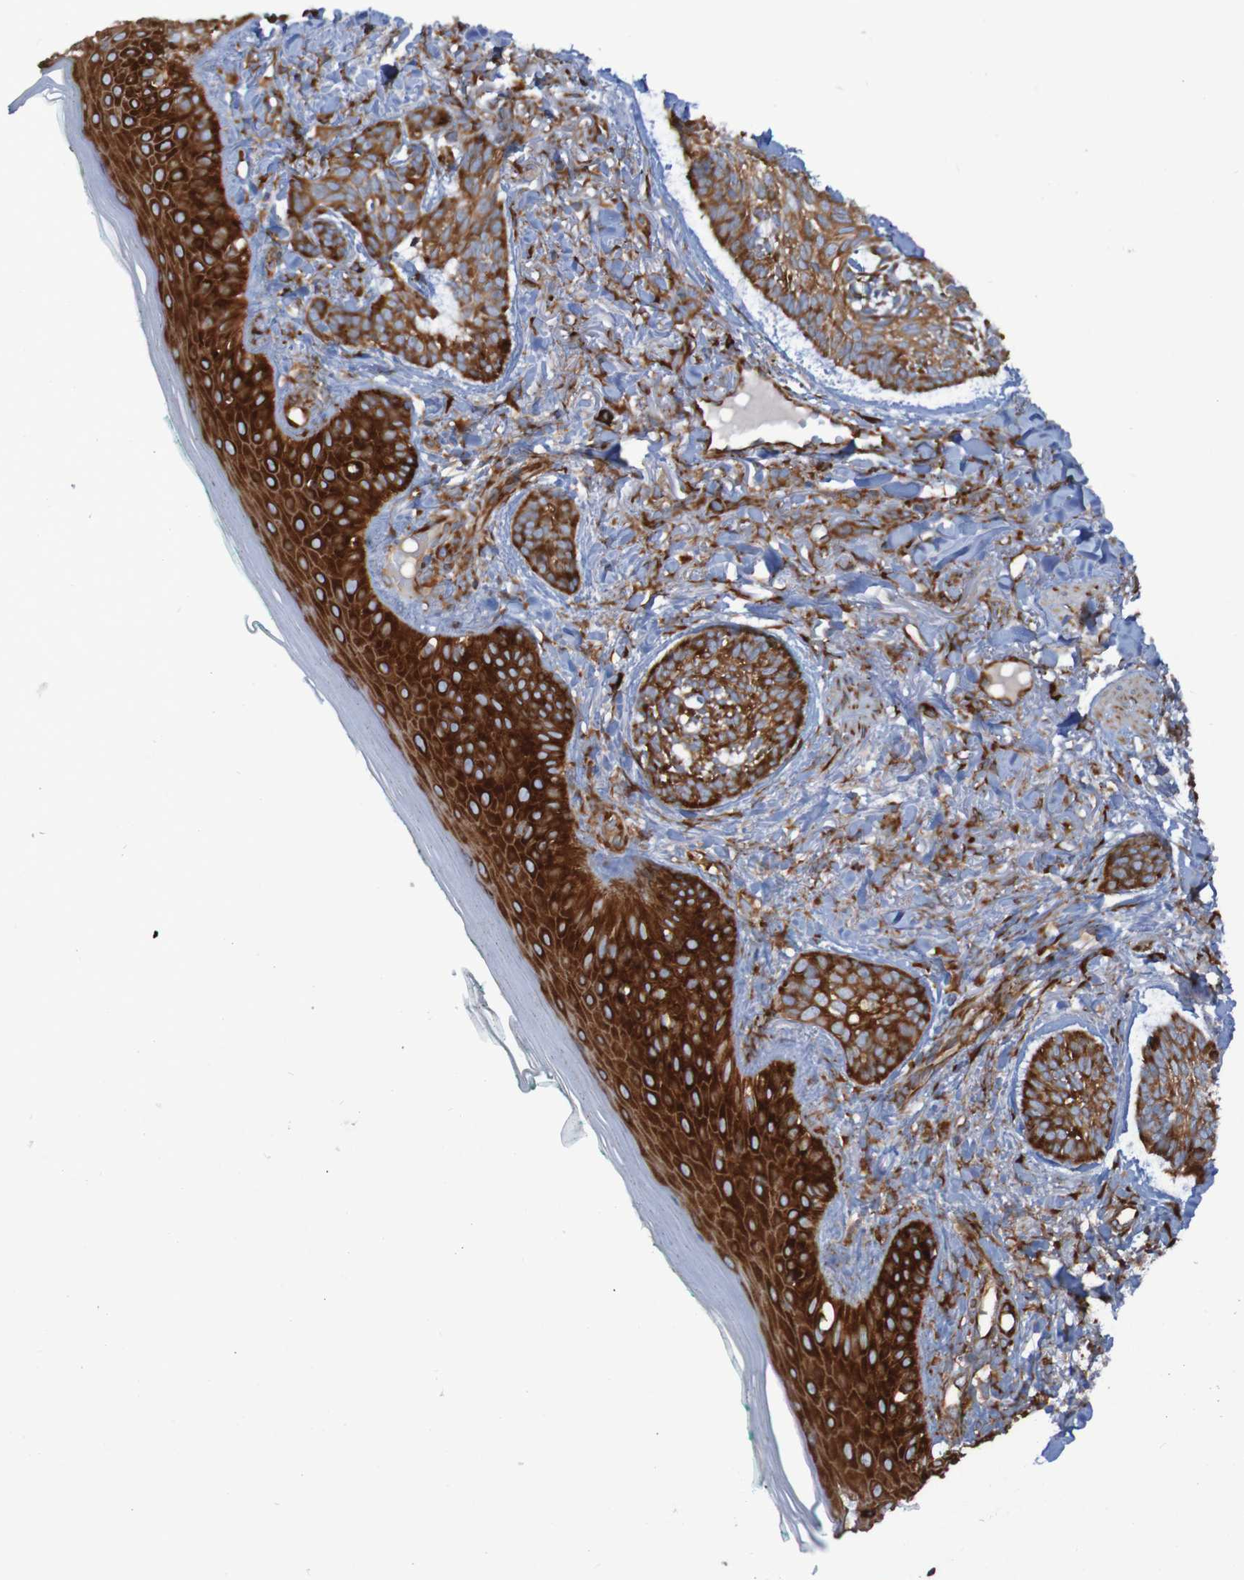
{"staining": {"intensity": "moderate", "quantity": ">75%", "location": "cytoplasmic/membranous"}, "tissue": "skin cancer", "cell_type": "Tumor cells", "image_type": "cancer", "snomed": [{"axis": "morphology", "description": "Basal cell carcinoma"}, {"axis": "topography", "description": "Skin"}], "caption": "Skin basal cell carcinoma tissue displays moderate cytoplasmic/membranous expression in about >75% of tumor cells", "gene": "RPL10", "patient": {"sex": "male", "age": 43}}